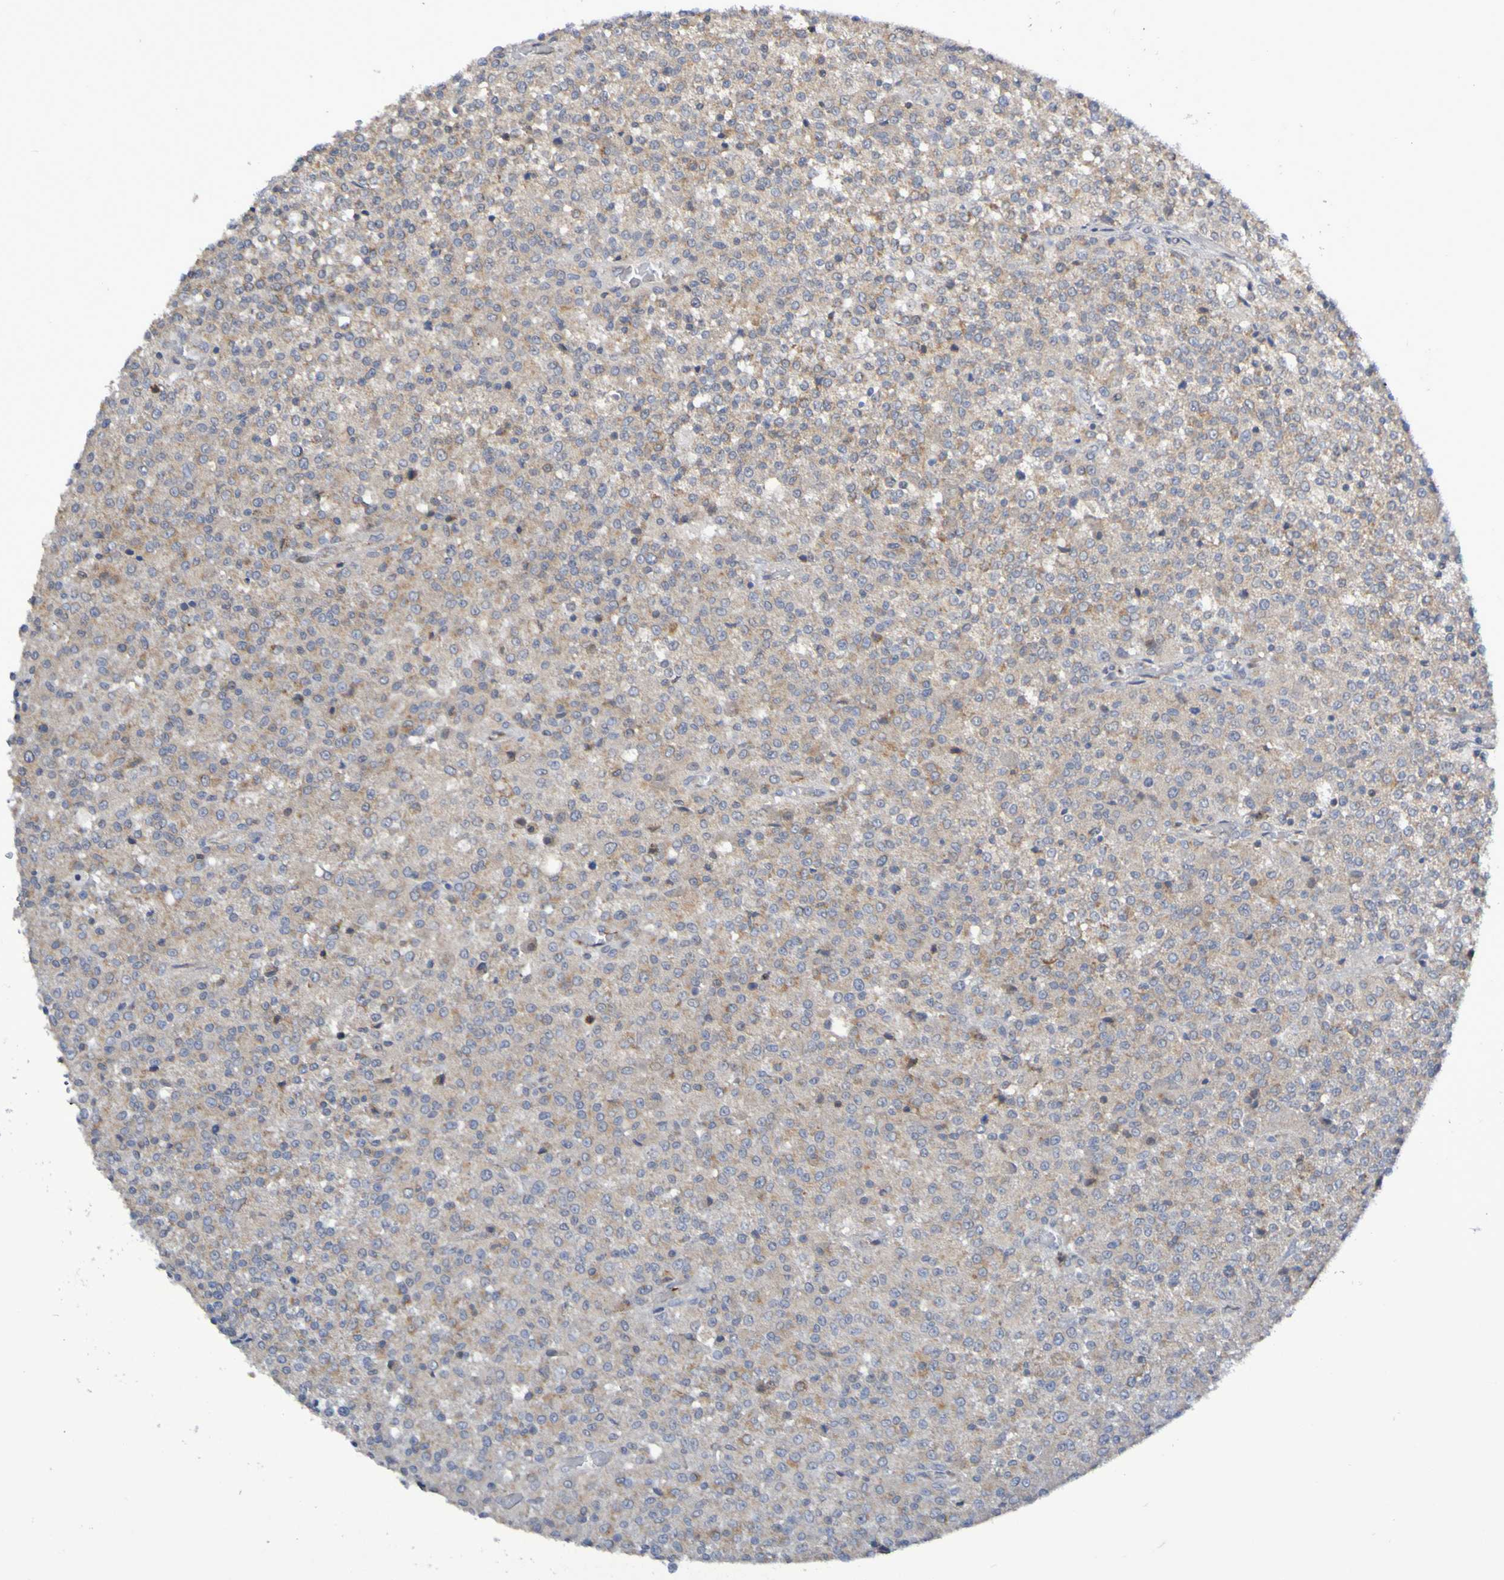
{"staining": {"intensity": "weak", "quantity": ">75%", "location": "cytoplasmic/membranous"}, "tissue": "testis cancer", "cell_type": "Tumor cells", "image_type": "cancer", "snomed": [{"axis": "morphology", "description": "Seminoma, NOS"}, {"axis": "topography", "description": "Testis"}], "caption": "This is a histology image of immunohistochemistry staining of testis seminoma, which shows weak positivity in the cytoplasmic/membranous of tumor cells.", "gene": "LMBRD2", "patient": {"sex": "male", "age": 59}}